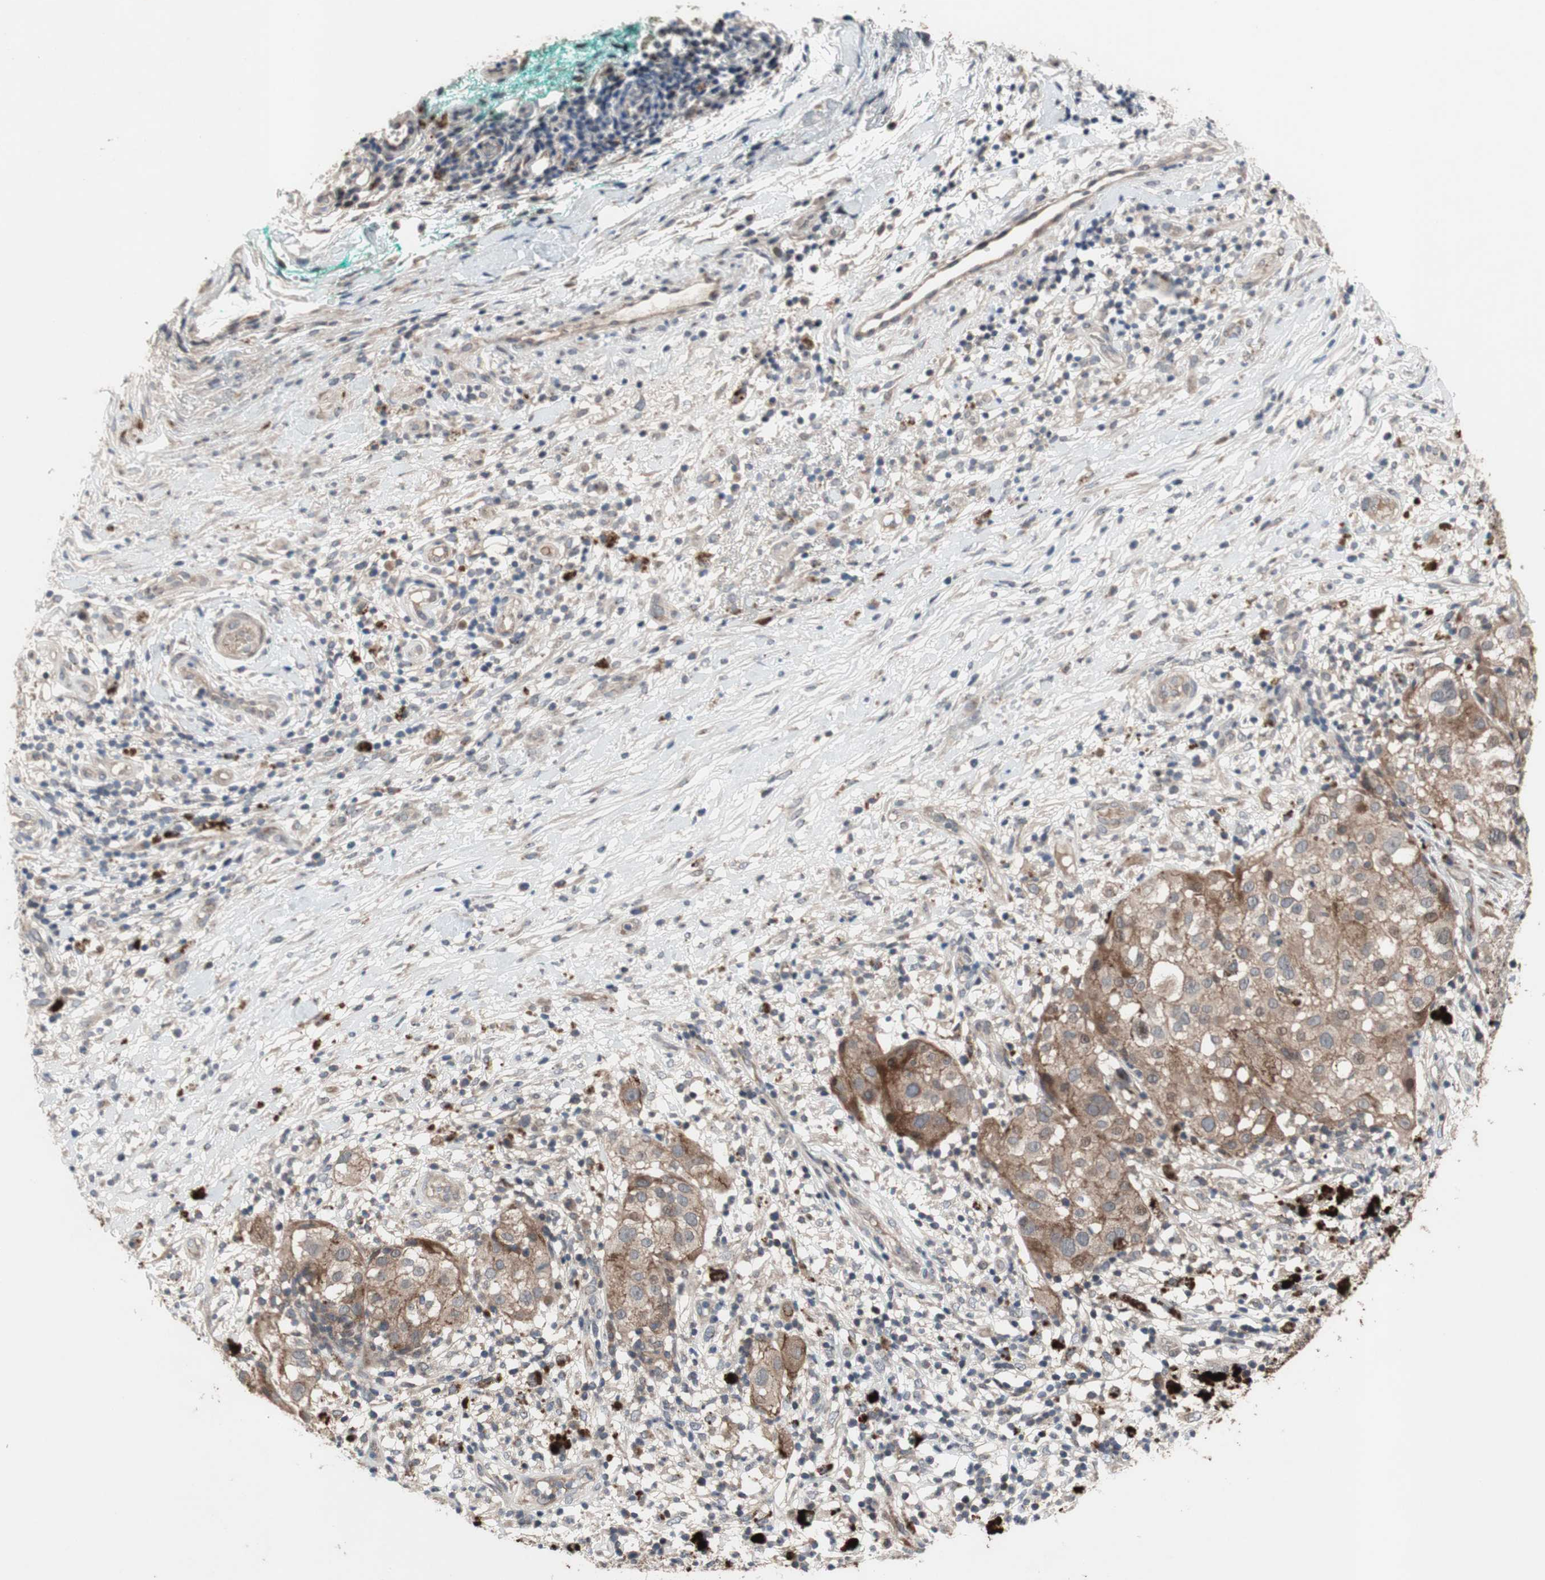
{"staining": {"intensity": "moderate", "quantity": ">75%", "location": "cytoplasmic/membranous"}, "tissue": "melanoma", "cell_type": "Tumor cells", "image_type": "cancer", "snomed": [{"axis": "morphology", "description": "Necrosis, NOS"}, {"axis": "morphology", "description": "Malignant melanoma, NOS"}, {"axis": "topography", "description": "Skin"}], "caption": "Brown immunohistochemical staining in melanoma demonstrates moderate cytoplasmic/membranous positivity in approximately >75% of tumor cells.", "gene": "OAZ1", "patient": {"sex": "female", "age": 87}}